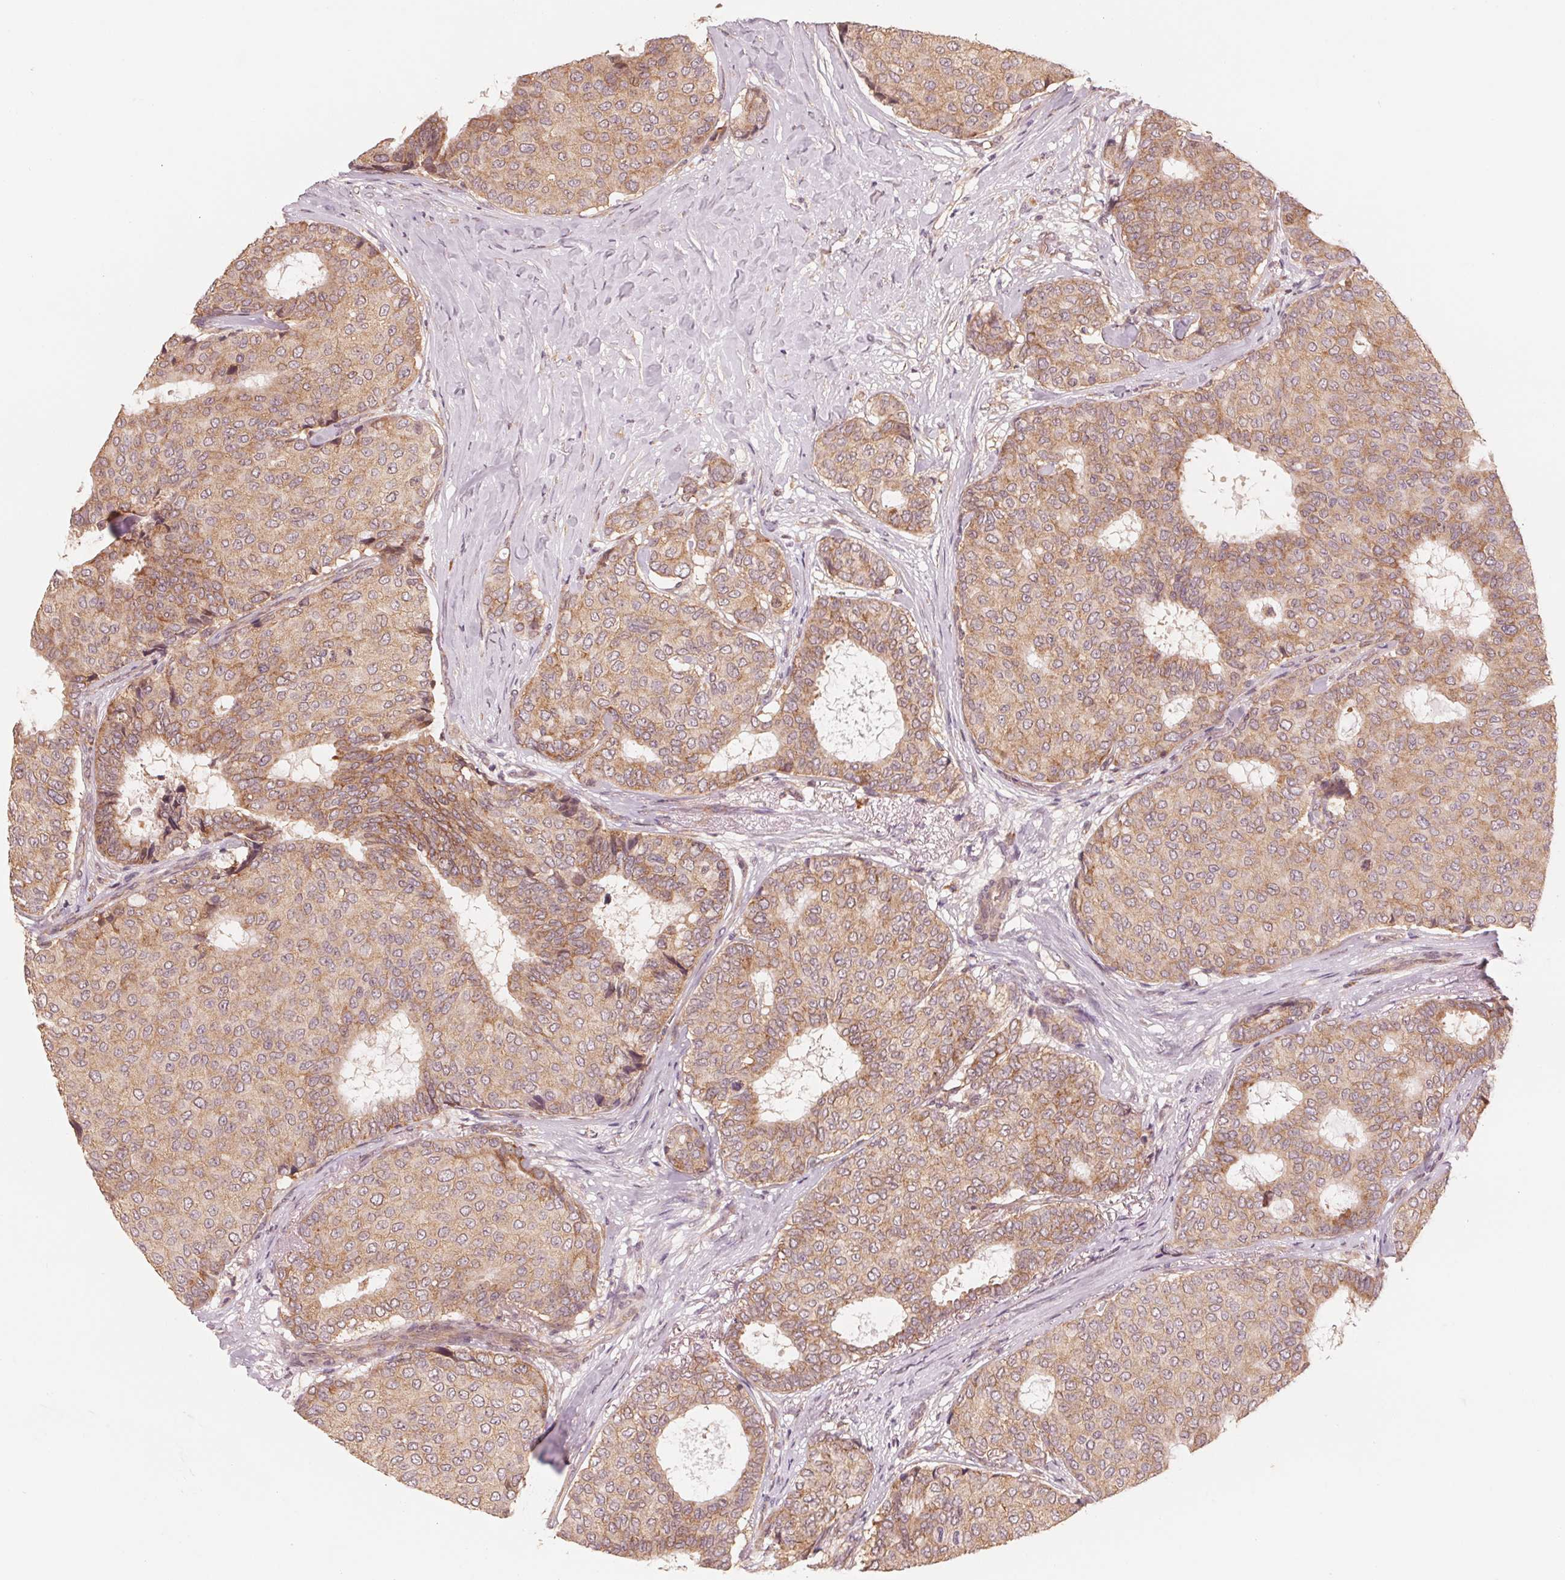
{"staining": {"intensity": "weak", "quantity": ">75%", "location": "cytoplasmic/membranous"}, "tissue": "breast cancer", "cell_type": "Tumor cells", "image_type": "cancer", "snomed": [{"axis": "morphology", "description": "Duct carcinoma"}, {"axis": "topography", "description": "Breast"}], "caption": "Intraductal carcinoma (breast) was stained to show a protein in brown. There is low levels of weak cytoplasmic/membranous expression in about >75% of tumor cells.", "gene": "GIGYF2", "patient": {"sex": "female", "age": 75}}